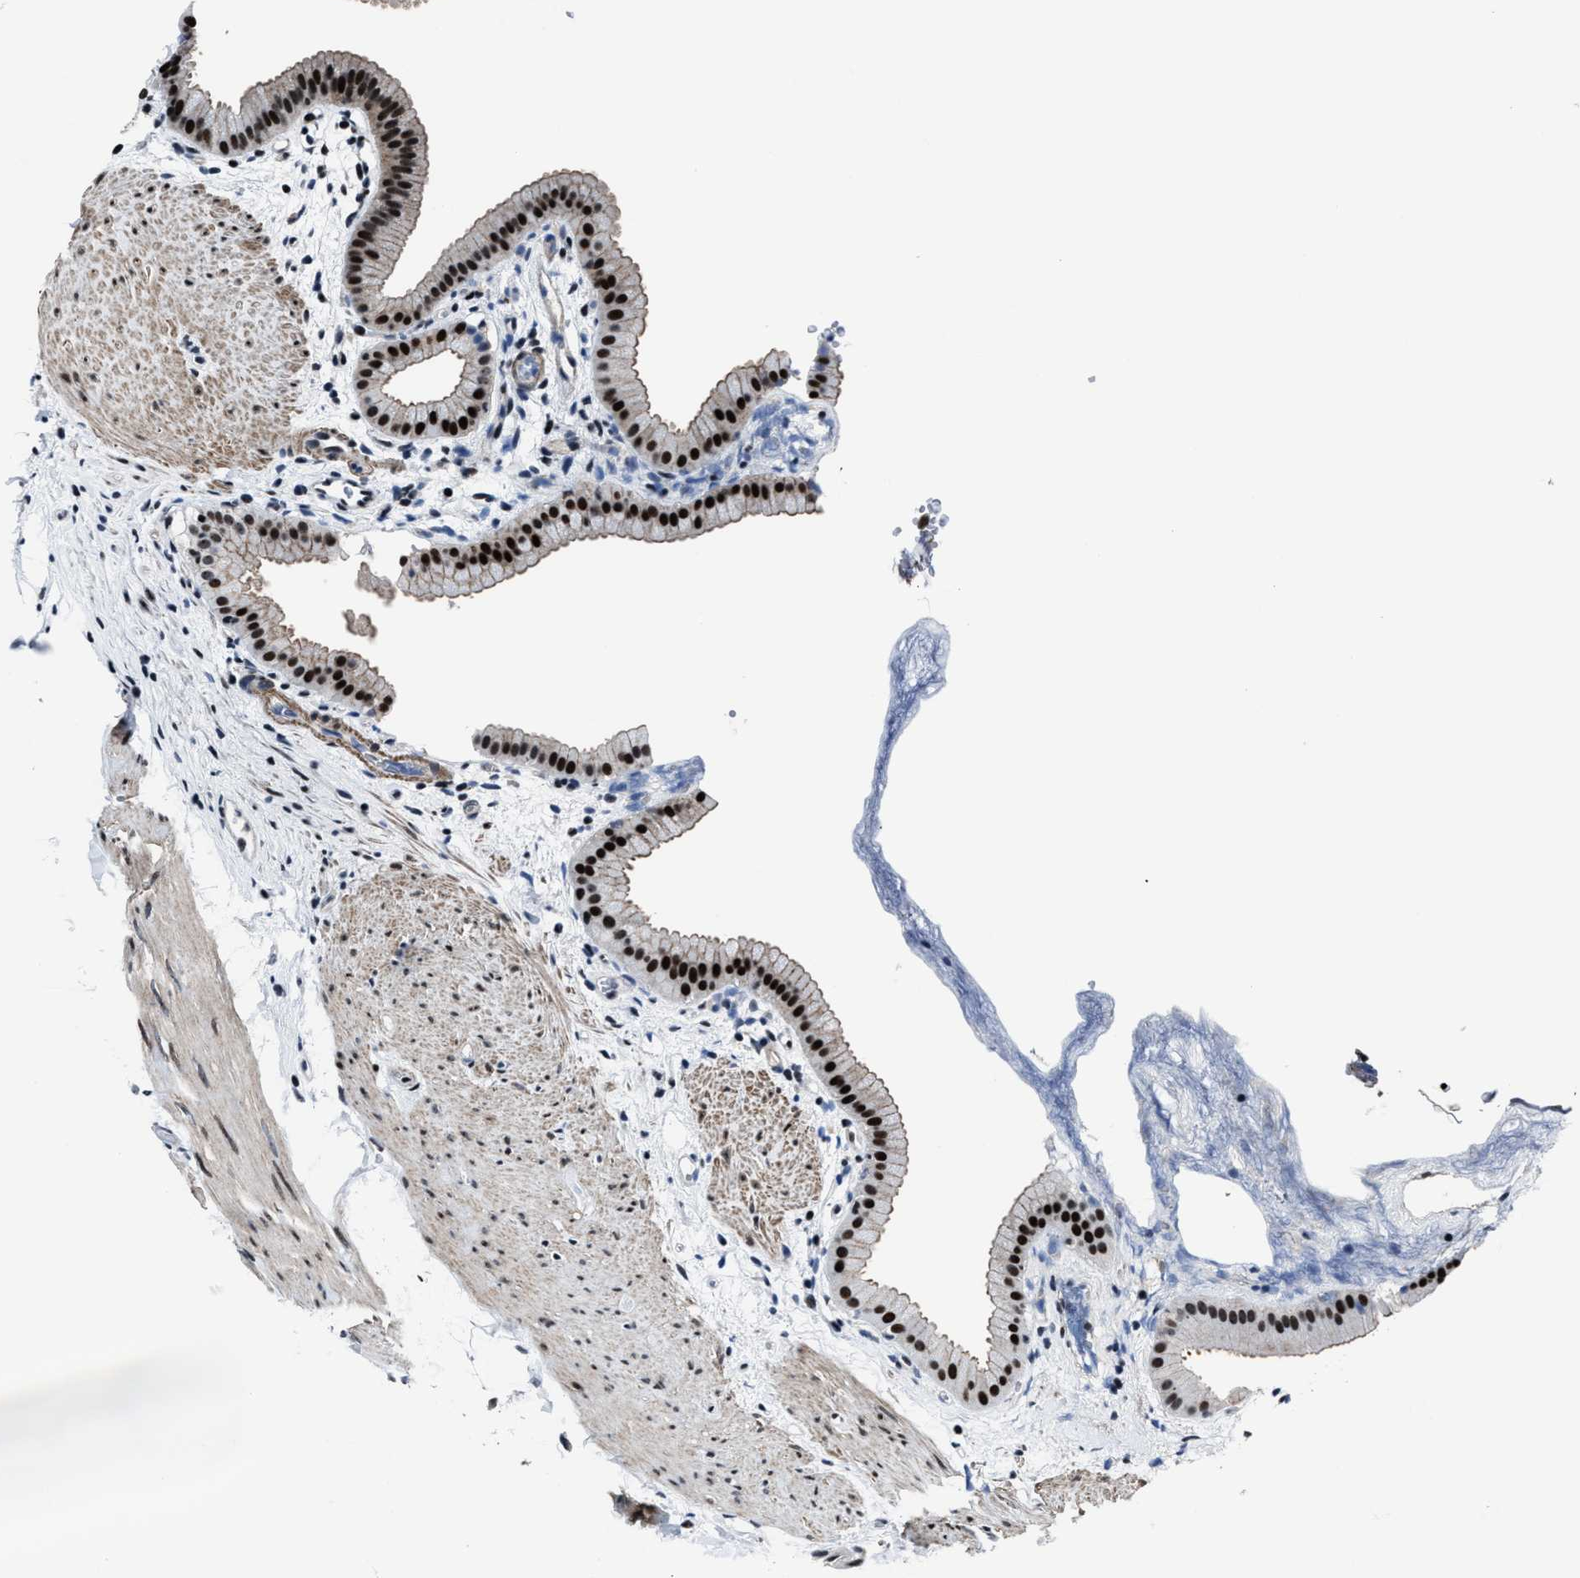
{"staining": {"intensity": "strong", "quantity": ">75%", "location": "nuclear"}, "tissue": "gallbladder", "cell_type": "Glandular cells", "image_type": "normal", "snomed": [{"axis": "morphology", "description": "Normal tissue, NOS"}, {"axis": "topography", "description": "Gallbladder"}], "caption": "A micrograph showing strong nuclear expression in approximately >75% of glandular cells in normal gallbladder, as visualized by brown immunohistochemical staining.", "gene": "PPIE", "patient": {"sex": "female", "age": 64}}